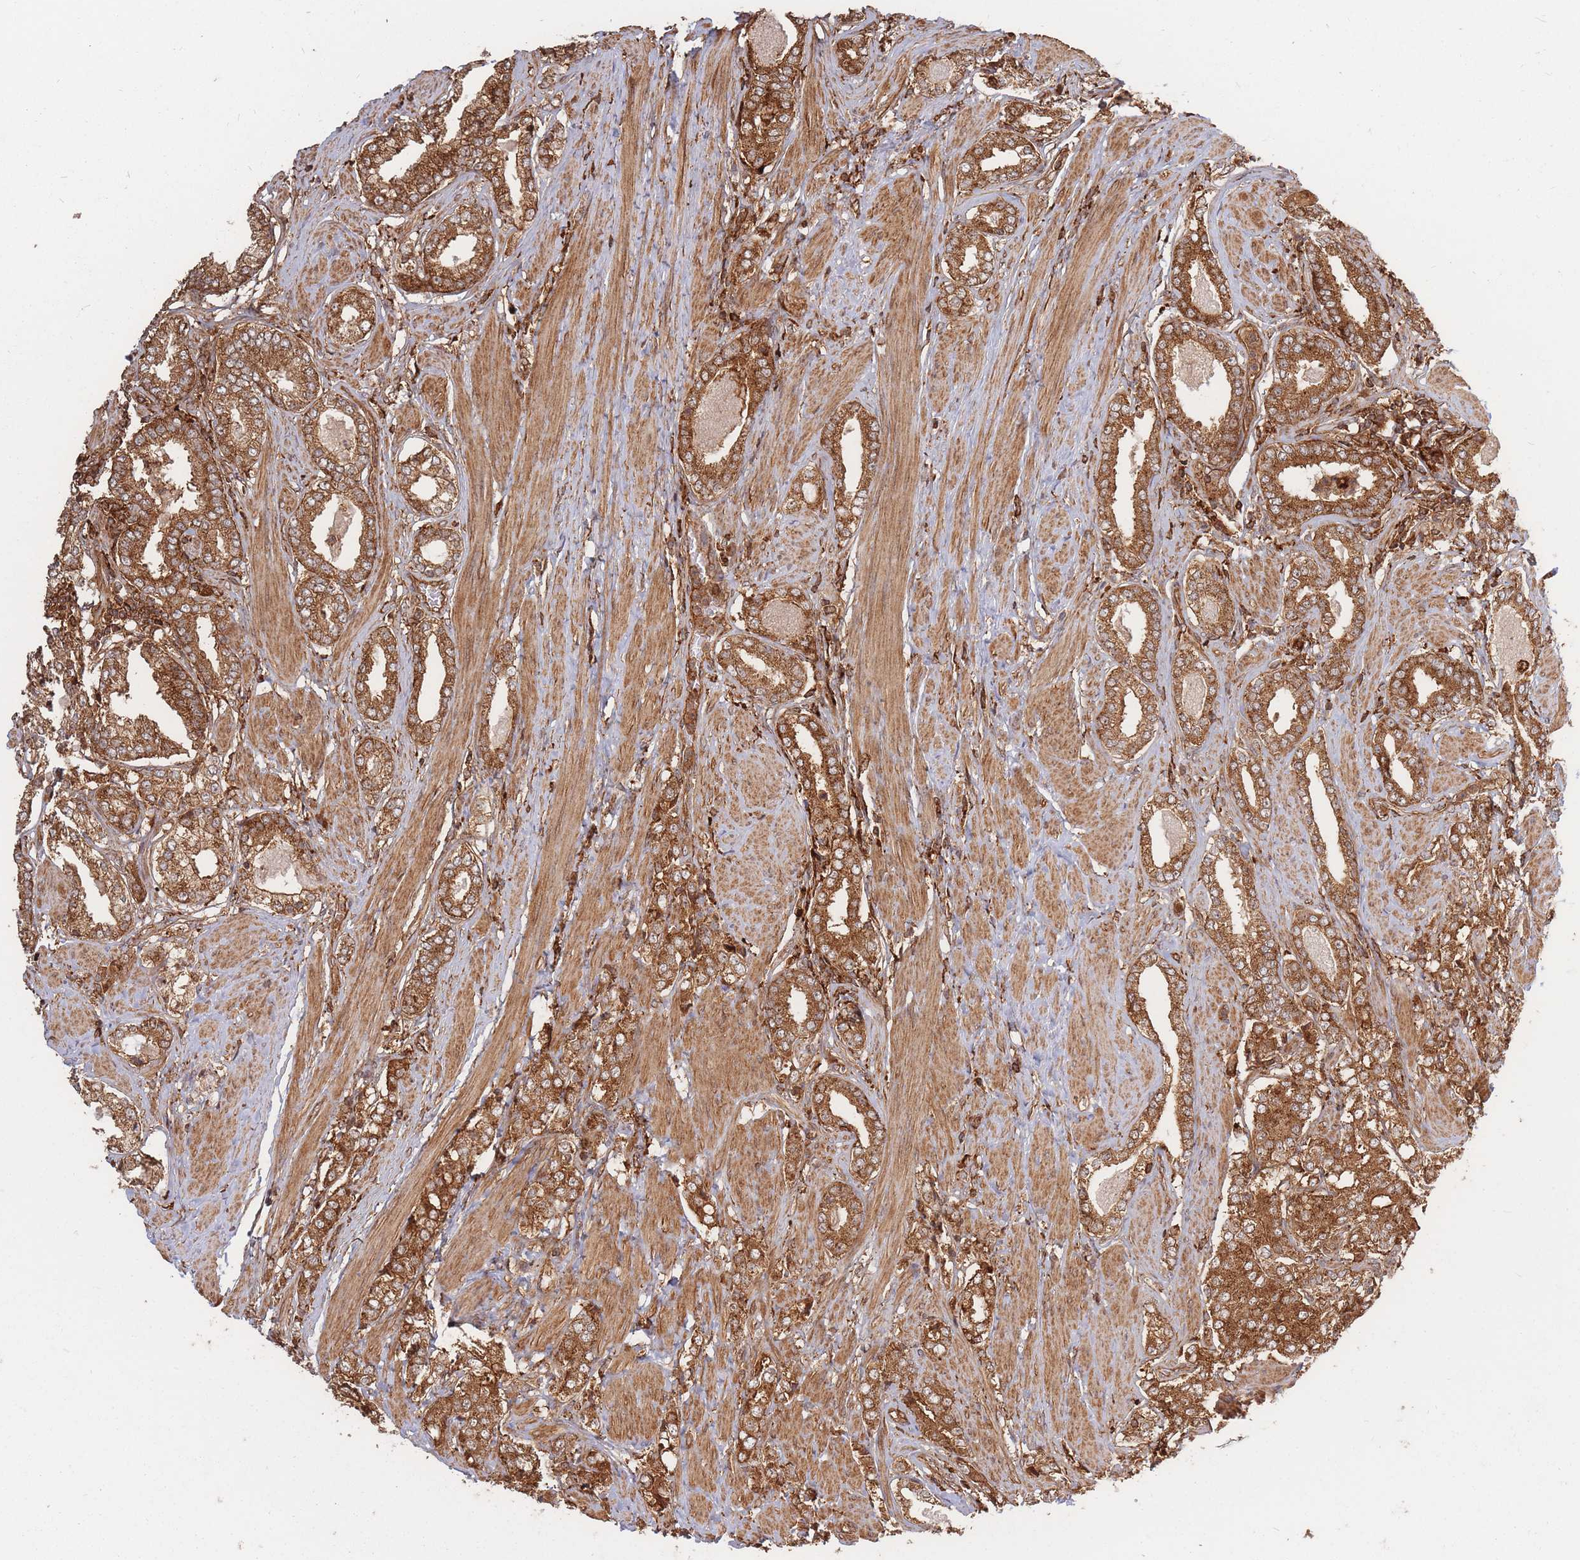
{"staining": {"intensity": "strong", "quantity": ">75%", "location": "cytoplasmic/membranous"}, "tissue": "prostate cancer", "cell_type": "Tumor cells", "image_type": "cancer", "snomed": [{"axis": "morphology", "description": "Adenocarcinoma, High grade"}, {"axis": "topography", "description": "Prostate"}], "caption": "Prostate cancer stained for a protein (brown) exhibits strong cytoplasmic/membranous positive expression in approximately >75% of tumor cells.", "gene": "RASSF2", "patient": {"sex": "male", "age": 71}}